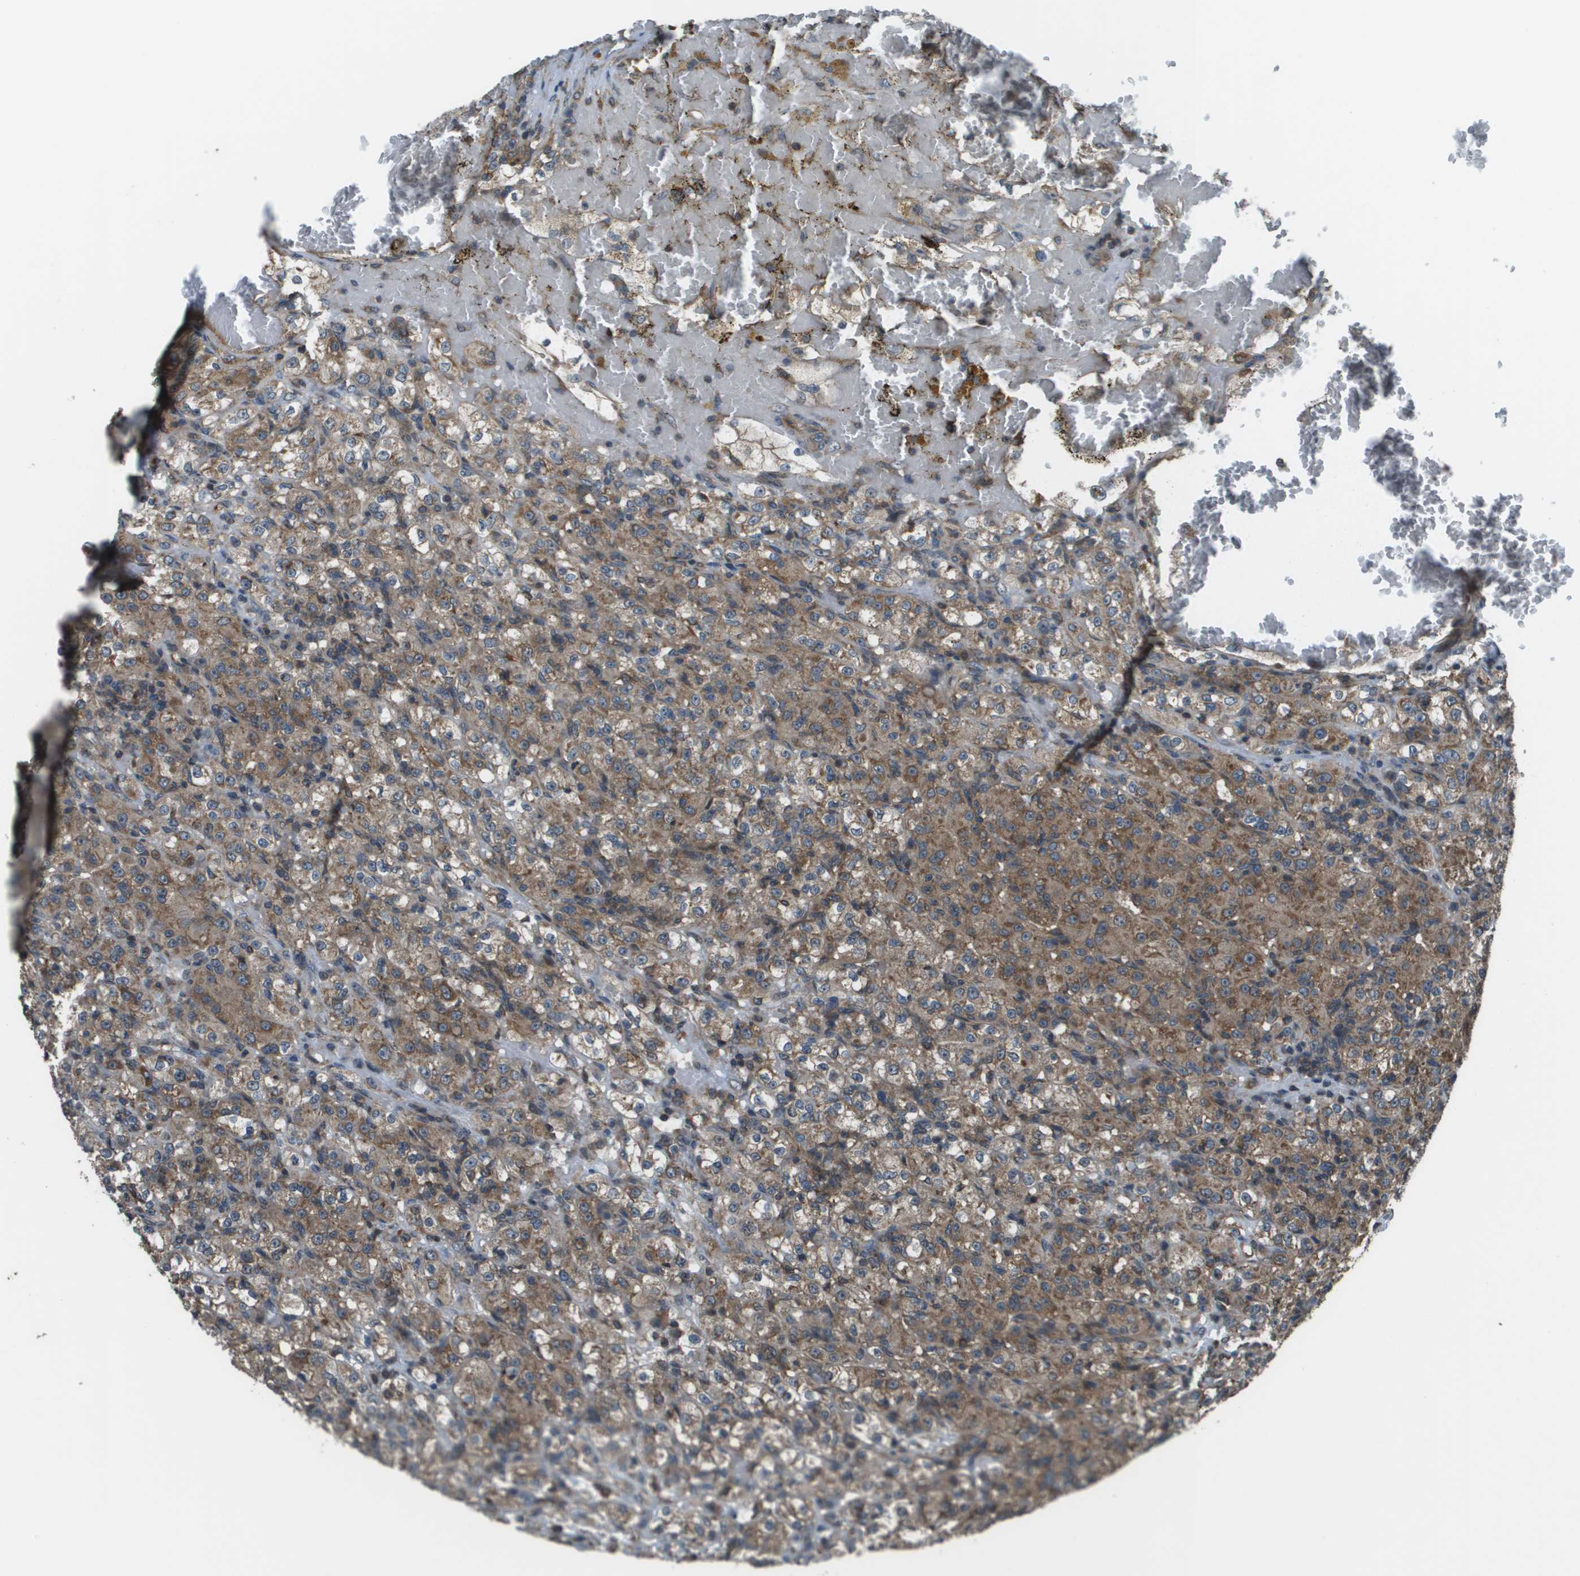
{"staining": {"intensity": "strong", "quantity": ">75%", "location": "cytoplasmic/membranous"}, "tissue": "renal cancer", "cell_type": "Tumor cells", "image_type": "cancer", "snomed": [{"axis": "morphology", "description": "Normal tissue, NOS"}, {"axis": "morphology", "description": "Adenocarcinoma, NOS"}, {"axis": "topography", "description": "Kidney"}], "caption": "Protein staining displays strong cytoplasmic/membranous positivity in approximately >75% of tumor cells in renal cancer (adenocarcinoma).", "gene": "PLPBP", "patient": {"sex": "male", "age": 61}}